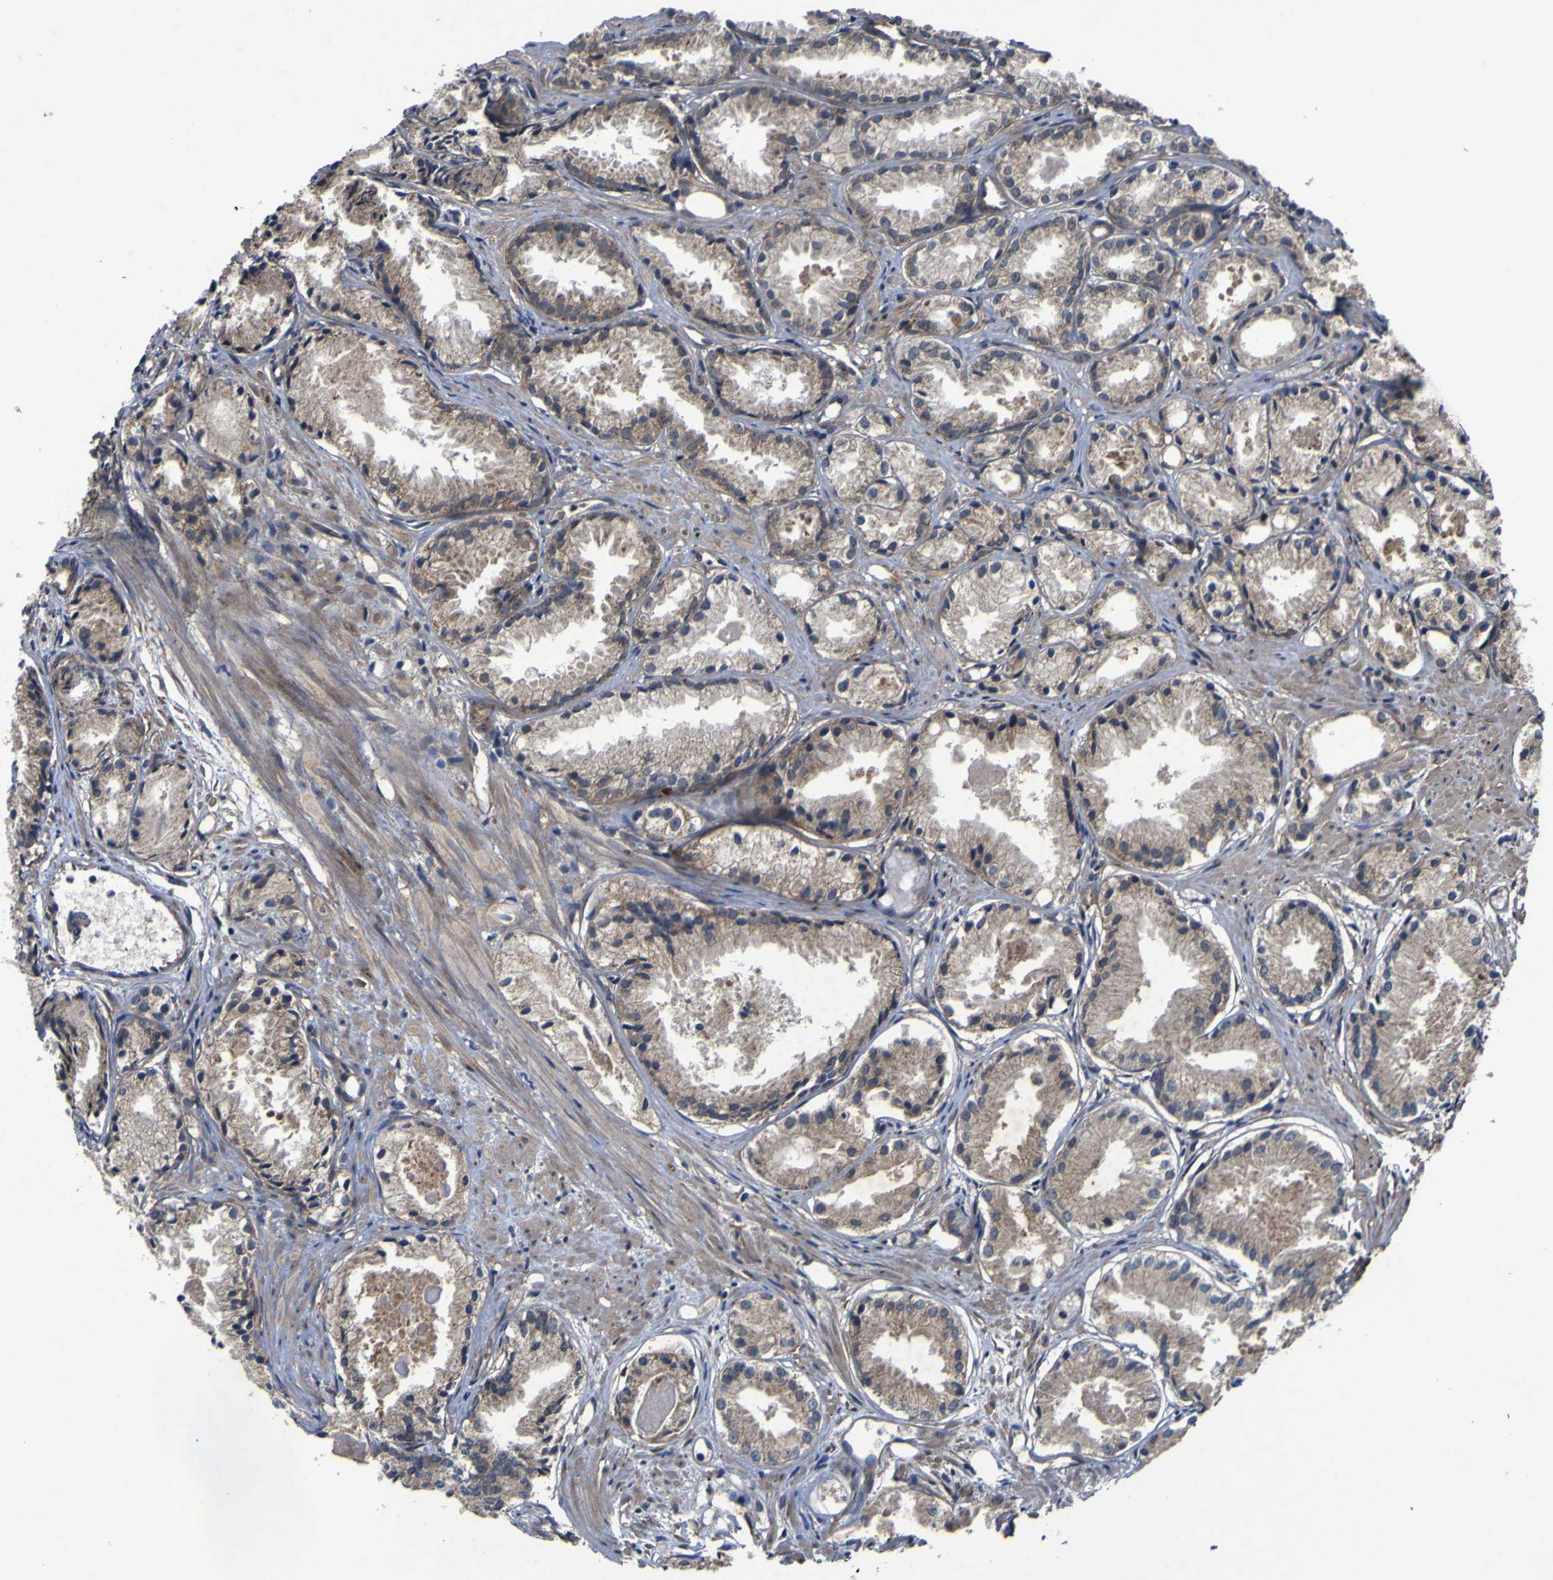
{"staining": {"intensity": "moderate", "quantity": ">75%", "location": "cytoplasmic/membranous"}, "tissue": "prostate cancer", "cell_type": "Tumor cells", "image_type": "cancer", "snomed": [{"axis": "morphology", "description": "Adenocarcinoma, Low grade"}, {"axis": "topography", "description": "Prostate"}], "caption": "DAB immunohistochemical staining of human prostate cancer exhibits moderate cytoplasmic/membranous protein staining in about >75% of tumor cells. The protein of interest is stained brown, and the nuclei are stained in blue (DAB IHC with brightfield microscopy, high magnification).", "gene": "IRAK2", "patient": {"sex": "male", "age": 72}}